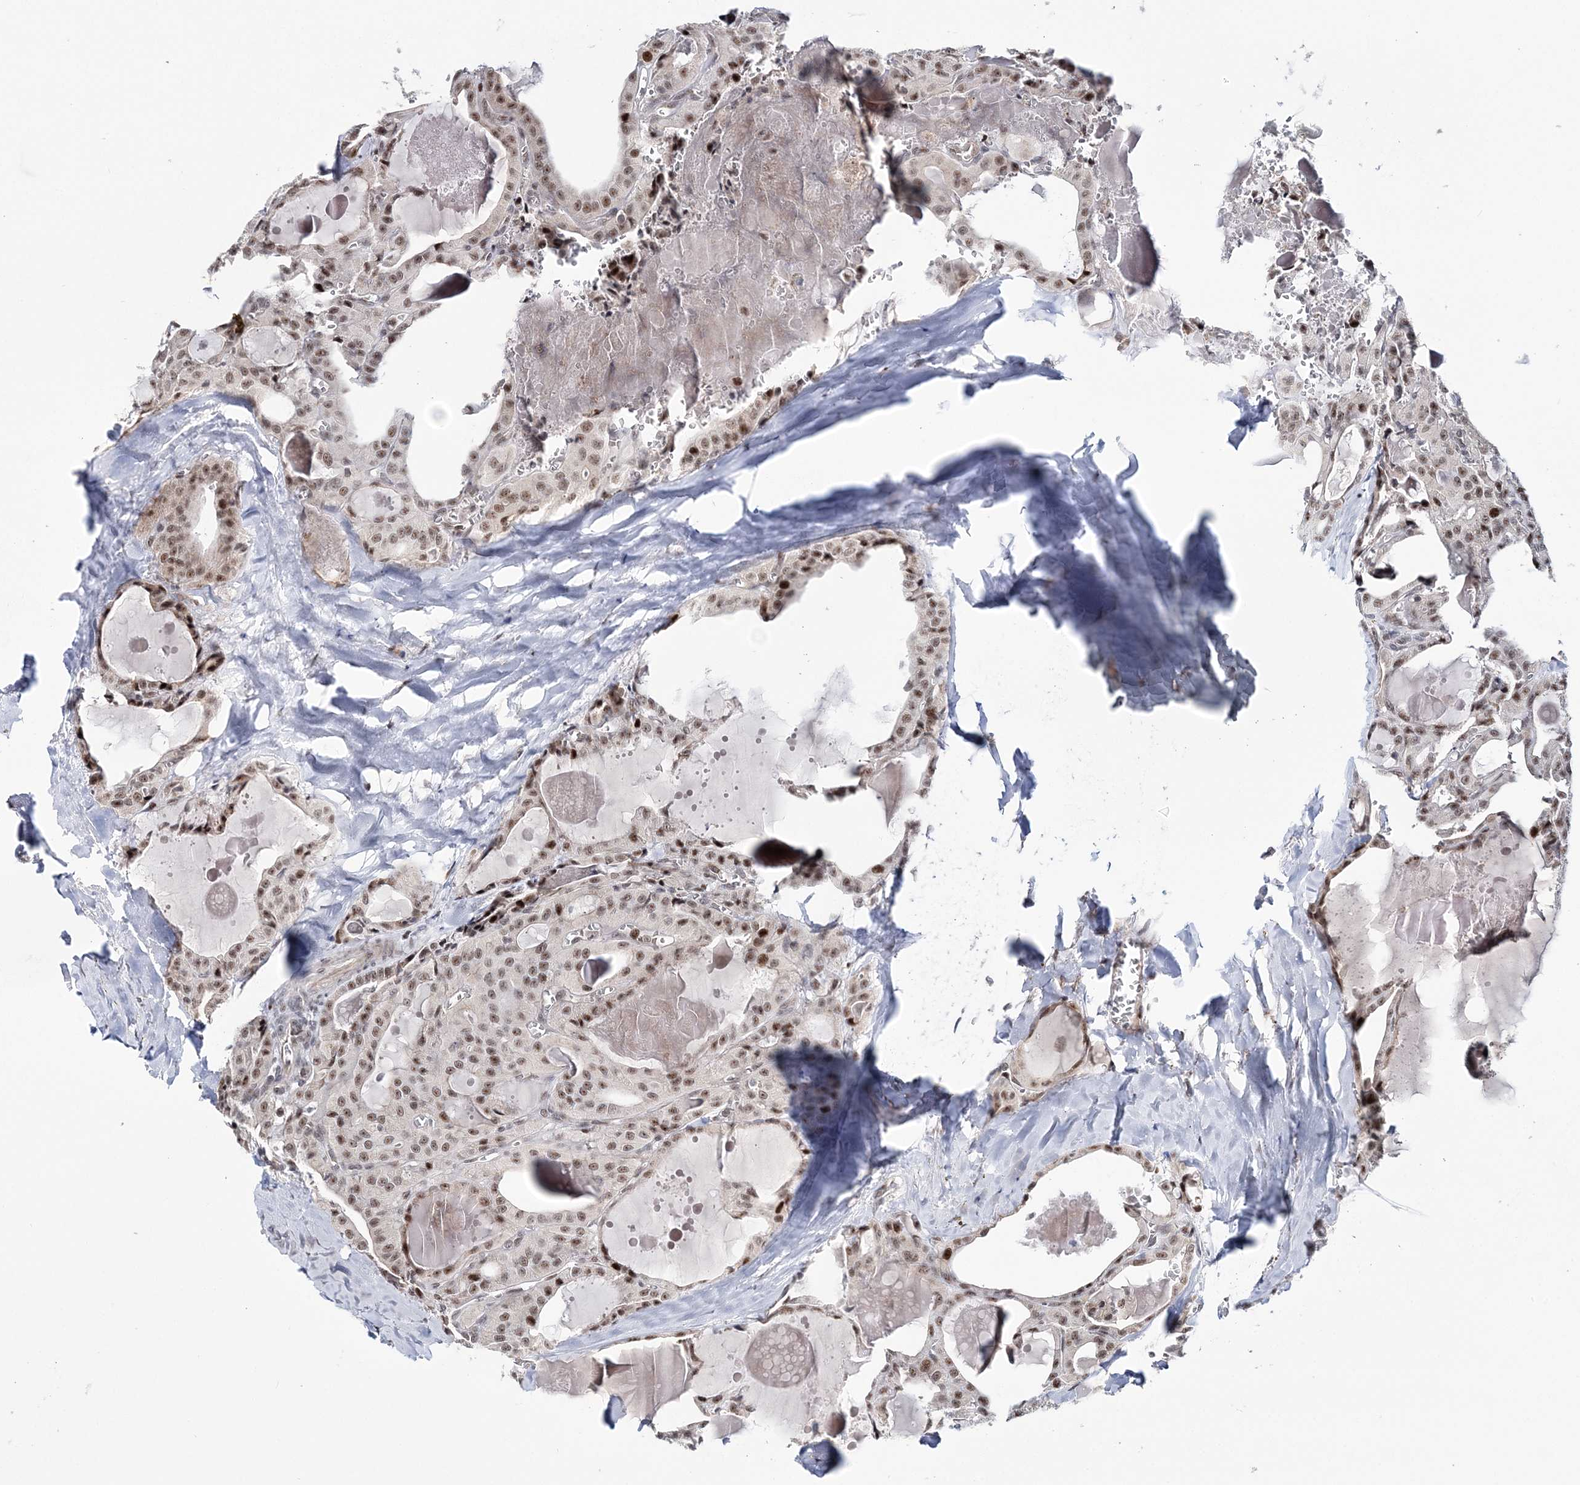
{"staining": {"intensity": "moderate", "quantity": ">75%", "location": "cytoplasmic/membranous,nuclear"}, "tissue": "thyroid cancer", "cell_type": "Tumor cells", "image_type": "cancer", "snomed": [{"axis": "morphology", "description": "Papillary adenocarcinoma, NOS"}, {"axis": "topography", "description": "Thyroid gland"}], "caption": "Papillary adenocarcinoma (thyroid) tissue shows moderate cytoplasmic/membranous and nuclear staining in about >75% of tumor cells, visualized by immunohistochemistry.", "gene": "TATDN2", "patient": {"sex": "male", "age": 52}}